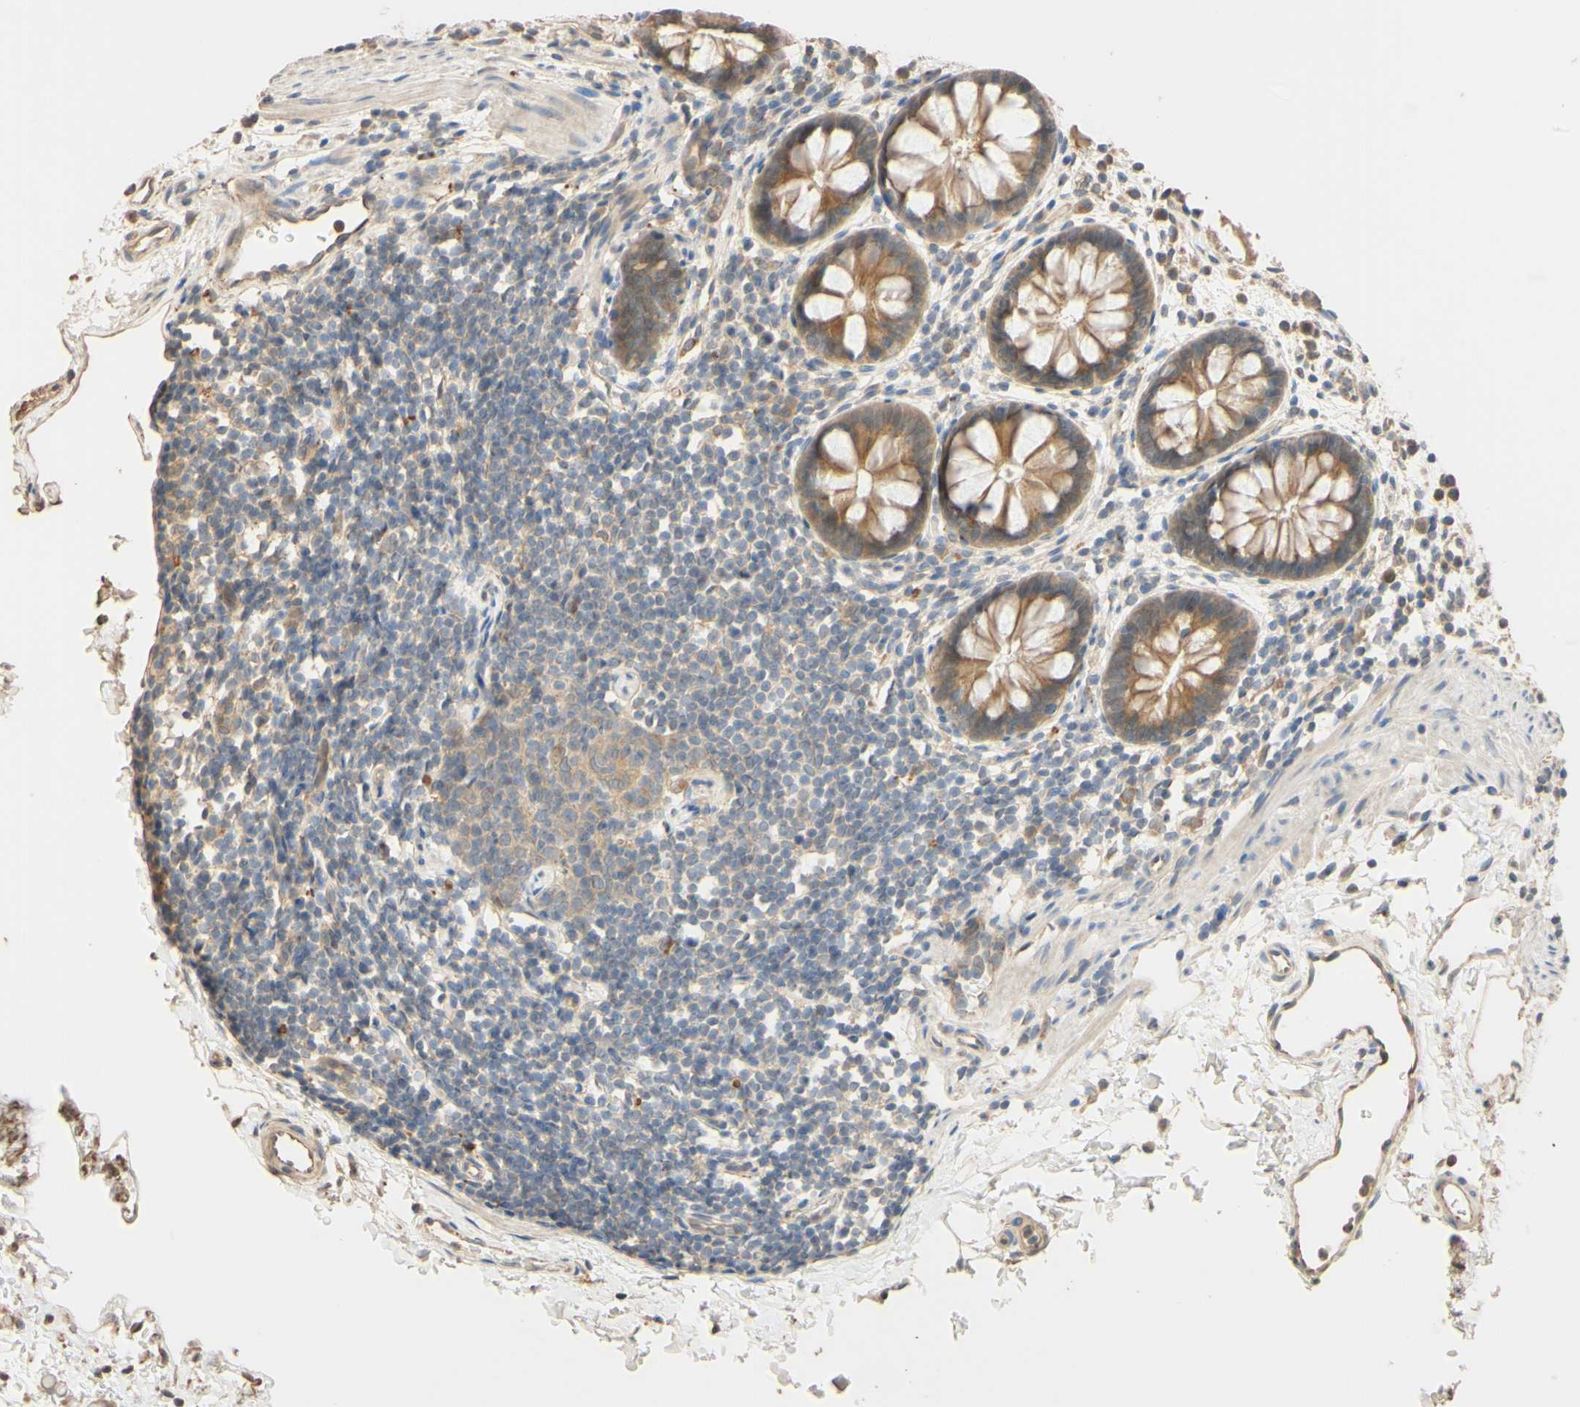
{"staining": {"intensity": "moderate", "quantity": ">75%", "location": "cytoplasmic/membranous"}, "tissue": "rectum", "cell_type": "Glandular cells", "image_type": "normal", "snomed": [{"axis": "morphology", "description": "Normal tissue, NOS"}, {"axis": "topography", "description": "Rectum"}], "caption": "High-magnification brightfield microscopy of unremarkable rectum stained with DAB (3,3'-diaminobenzidine) (brown) and counterstained with hematoxylin (blue). glandular cells exhibit moderate cytoplasmic/membranous positivity is identified in about>75% of cells. (DAB IHC with brightfield microscopy, high magnification).", "gene": "SMIM19", "patient": {"sex": "female", "age": 24}}